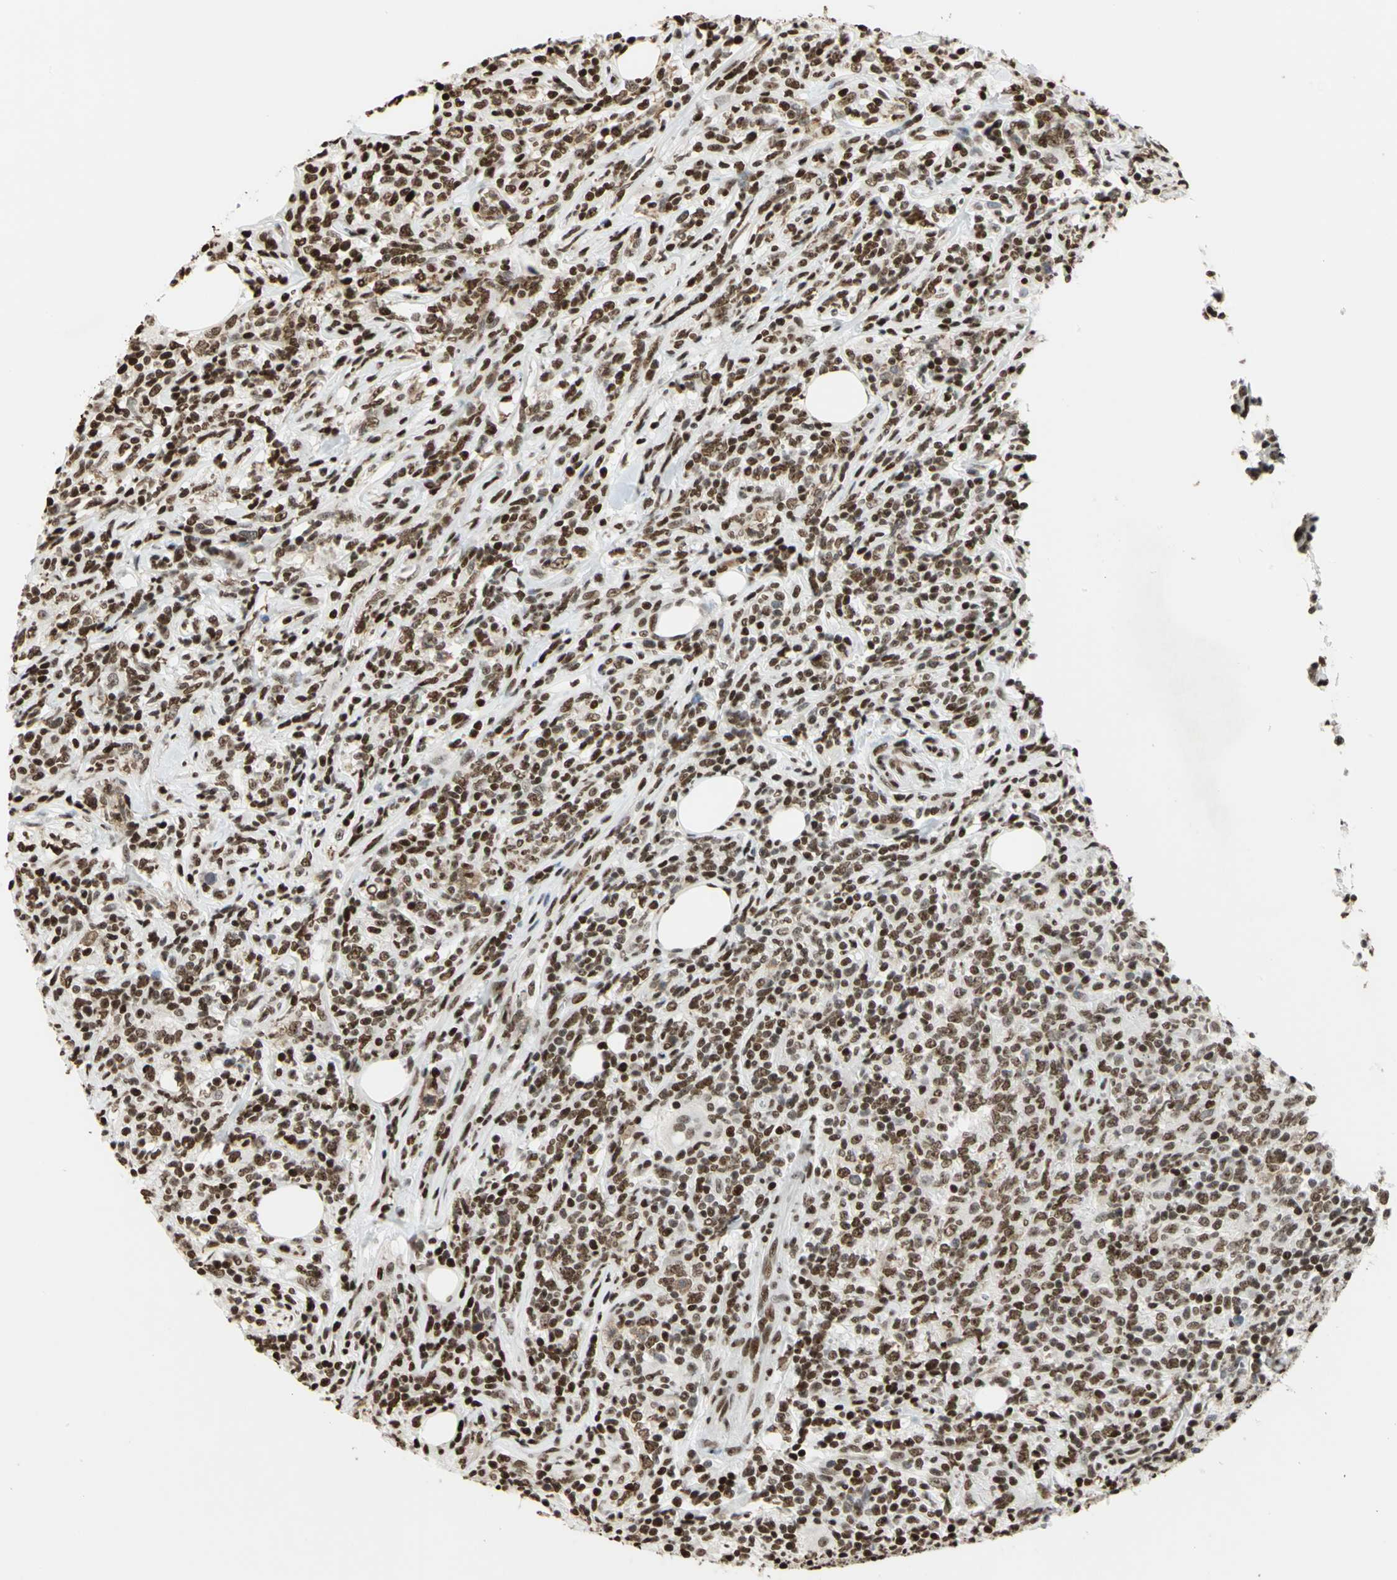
{"staining": {"intensity": "strong", "quantity": ">75%", "location": "nuclear"}, "tissue": "lymphoma", "cell_type": "Tumor cells", "image_type": "cancer", "snomed": [{"axis": "morphology", "description": "Malignant lymphoma, non-Hodgkin's type, High grade"}, {"axis": "topography", "description": "Lymph node"}], "caption": "High-grade malignant lymphoma, non-Hodgkin's type stained for a protein (brown) reveals strong nuclear positive staining in approximately >75% of tumor cells.", "gene": "HMGB1", "patient": {"sex": "female", "age": 84}}